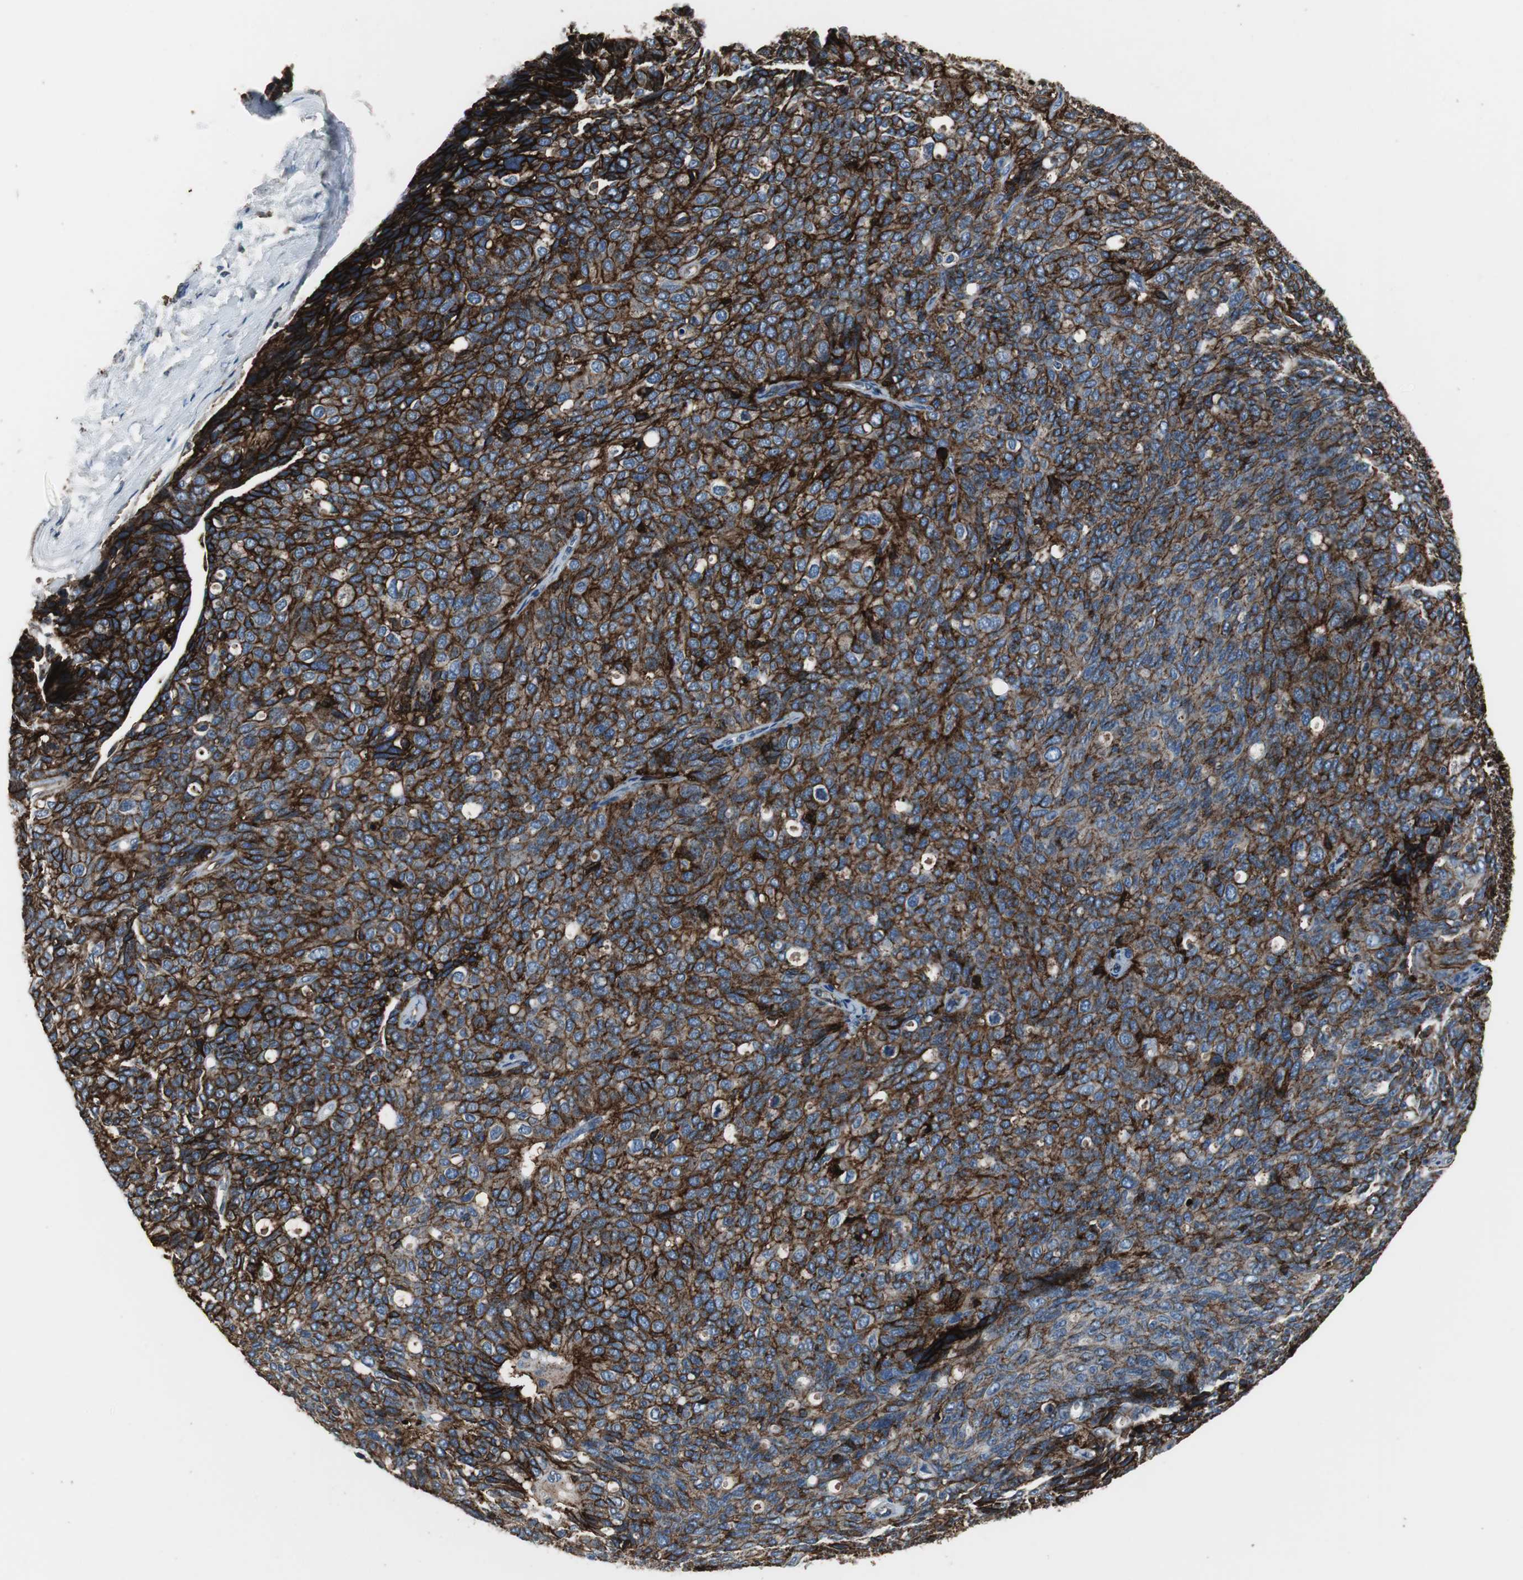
{"staining": {"intensity": "strong", "quantity": ">75%", "location": "cytoplasmic/membranous"}, "tissue": "ovarian cancer", "cell_type": "Tumor cells", "image_type": "cancer", "snomed": [{"axis": "morphology", "description": "Carcinoma, endometroid"}, {"axis": "topography", "description": "Ovary"}], "caption": "Immunohistochemical staining of human ovarian cancer shows high levels of strong cytoplasmic/membranous positivity in about >75% of tumor cells. The staining was performed using DAB to visualize the protein expression in brown, while the nuclei were stained in blue with hematoxylin (Magnification: 20x).", "gene": "F11R", "patient": {"sex": "female", "age": 60}}